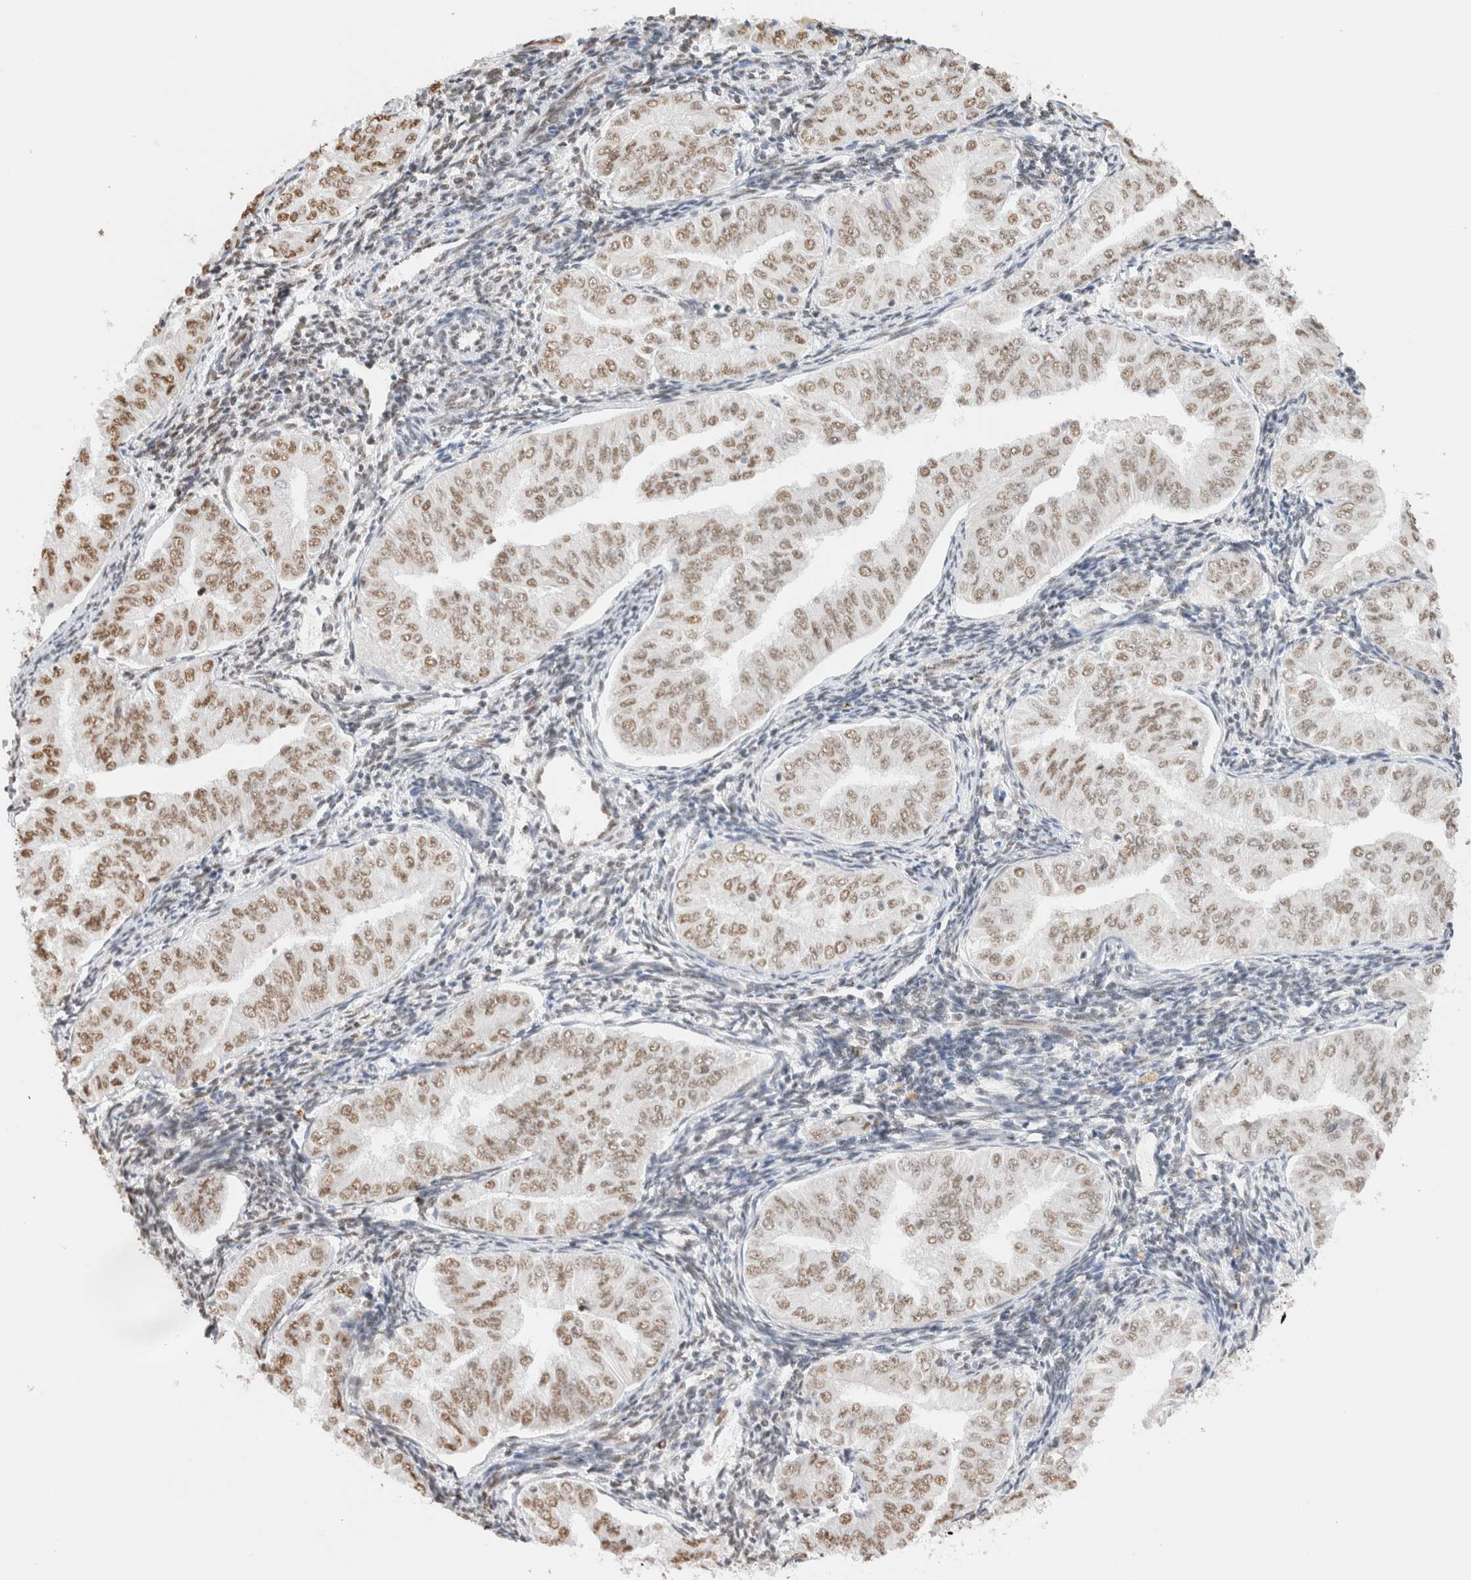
{"staining": {"intensity": "moderate", "quantity": "25%-75%", "location": "nuclear"}, "tissue": "endometrial cancer", "cell_type": "Tumor cells", "image_type": "cancer", "snomed": [{"axis": "morphology", "description": "Normal tissue, NOS"}, {"axis": "morphology", "description": "Adenocarcinoma, NOS"}, {"axis": "topography", "description": "Endometrium"}], "caption": "The immunohistochemical stain shows moderate nuclear expression in tumor cells of endometrial cancer tissue.", "gene": "SUPT3H", "patient": {"sex": "female", "age": 53}}